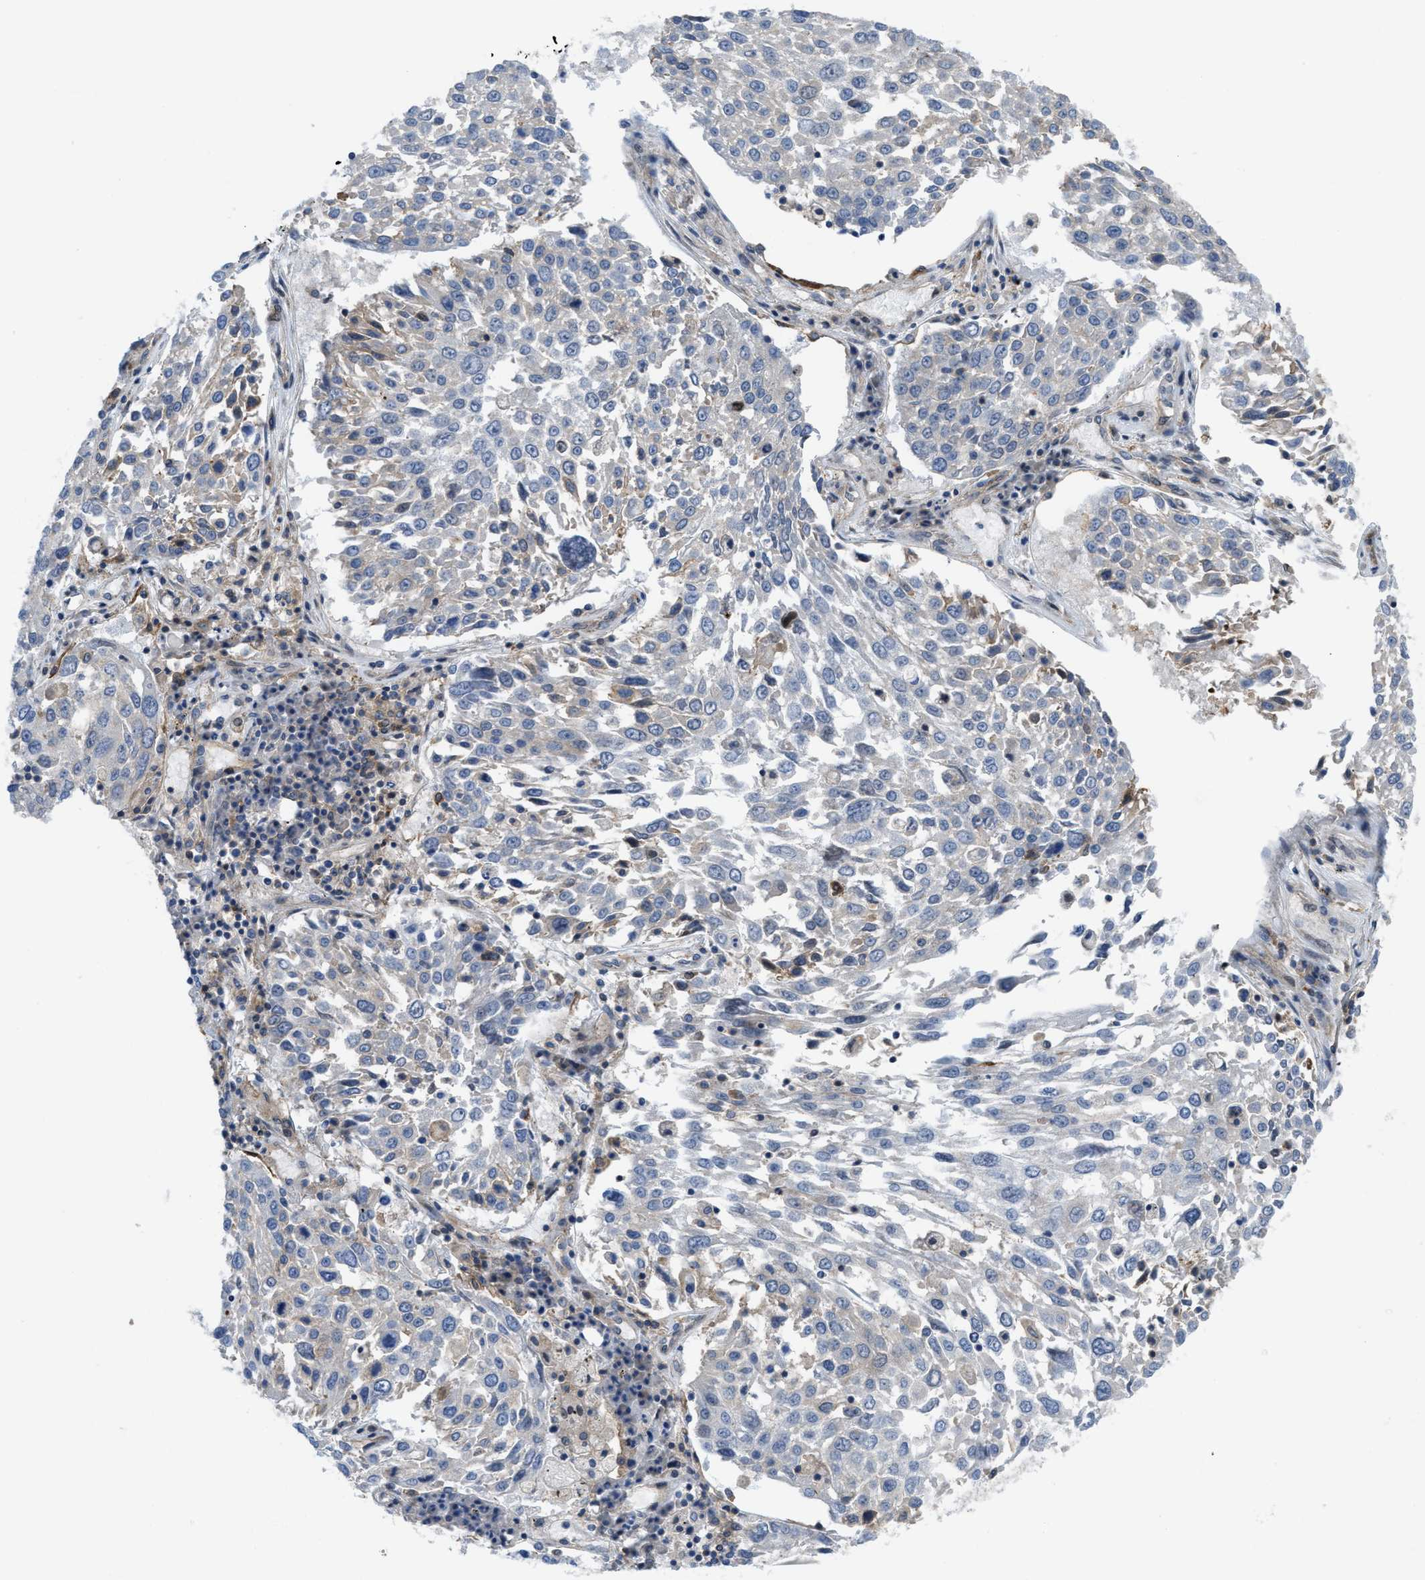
{"staining": {"intensity": "negative", "quantity": "none", "location": "none"}, "tissue": "lung cancer", "cell_type": "Tumor cells", "image_type": "cancer", "snomed": [{"axis": "morphology", "description": "Squamous cell carcinoma, NOS"}, {"axis": "topography", "description": "Lung"}], "caption": "This histopathology image is of lung cancer stained with immunohistochemistry to label a protein in brown with the nuclei are counter-stained blue. There is no expression in tumor cells.", "gene": "MYO18A", "patient": {"sex": "male", "age": 65}}